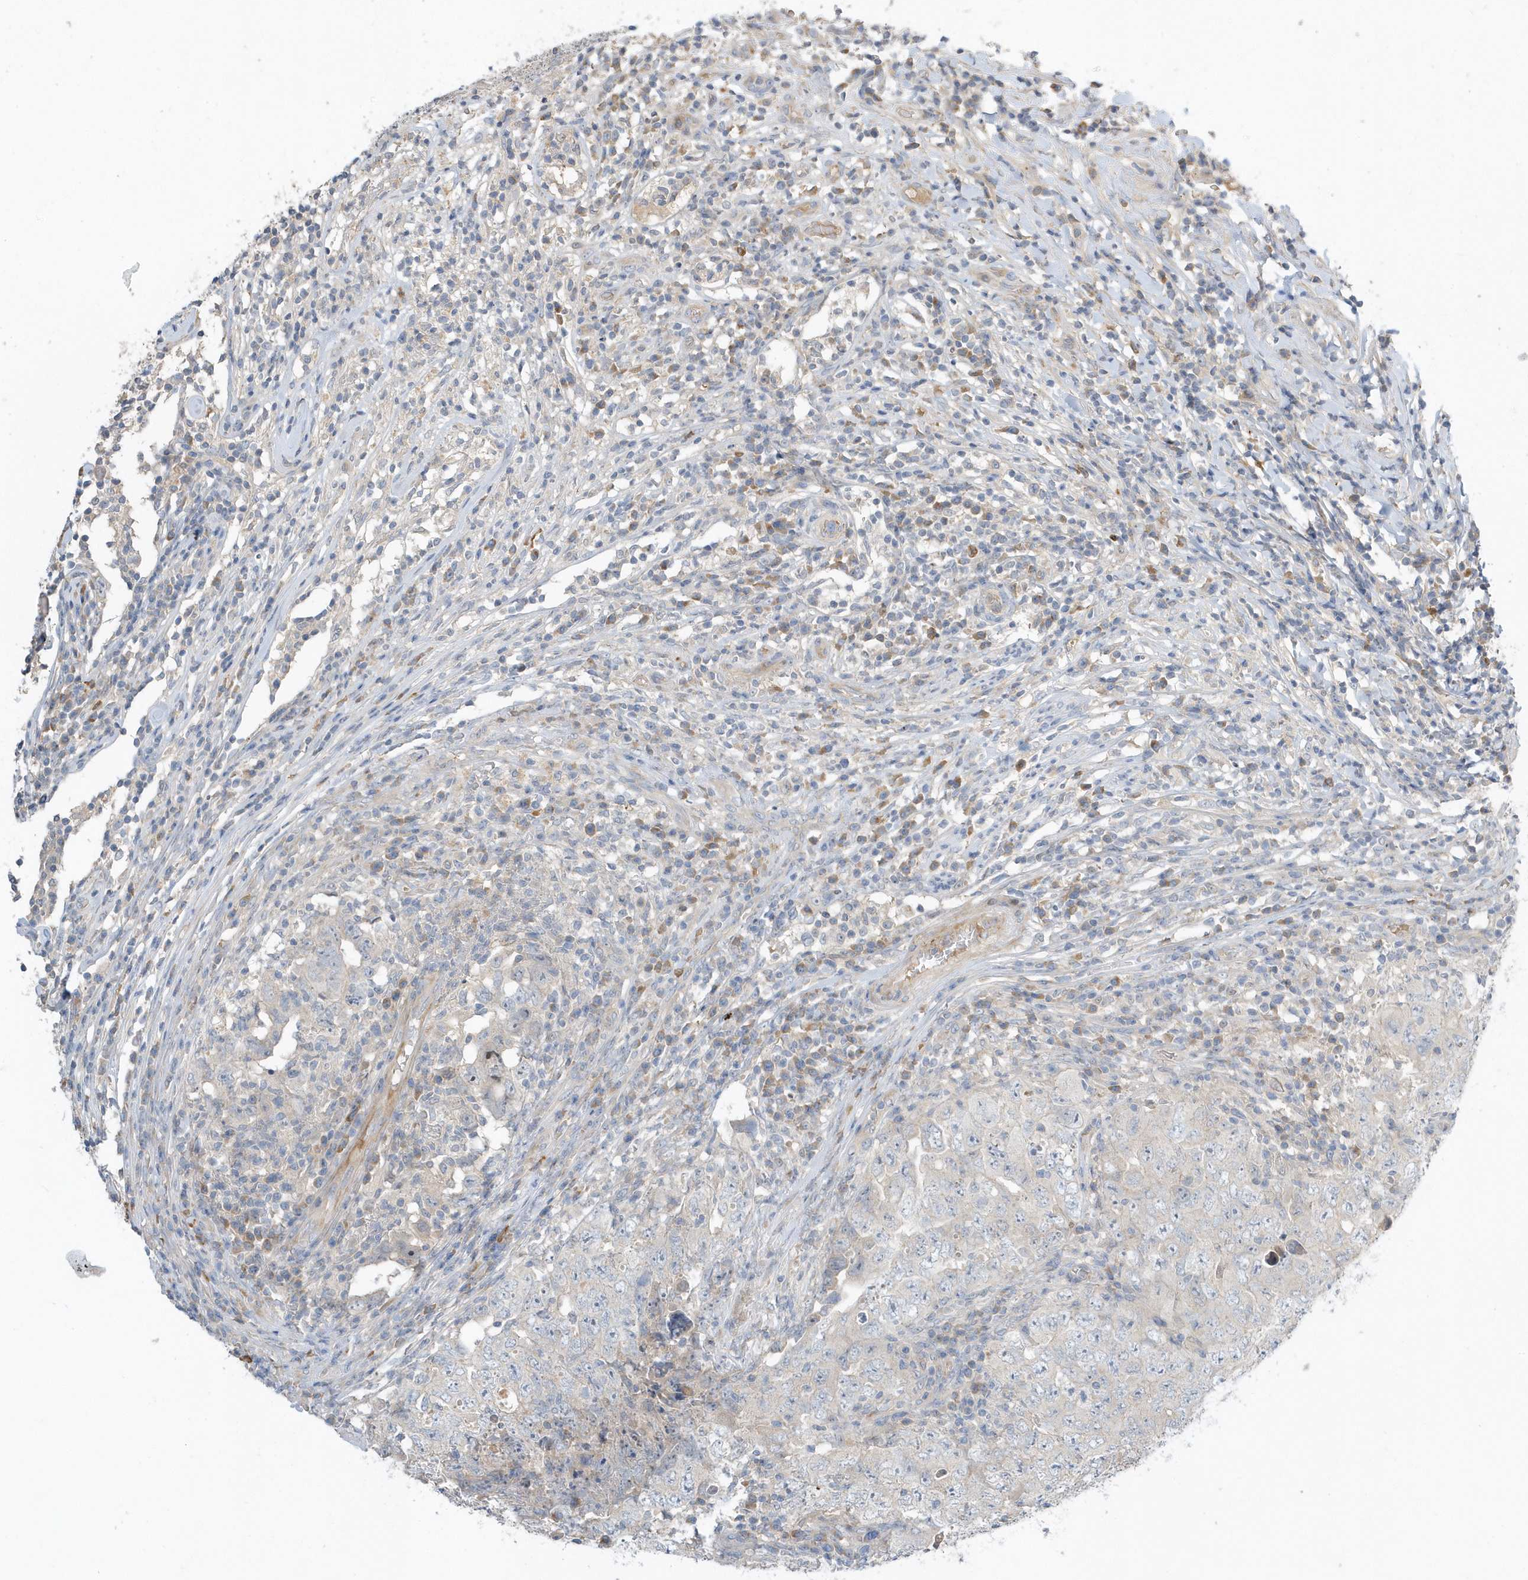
{"staining": {"intensity": "negative", "quantity": "none", "location": "none"}, "tissue": "testis cancer", "cell_type": "Tumor cells", "image_type": "cancer", "snomed": [{"axis": "morphology", "description": "Carcinoma, Embryonal, NOS"}, {"axis": "topography", "description": "Testis"}], "caption": "The histopathology image shows no significant positivity in tumor cells of embryonal carcinoma (testis).", "gene": "USP53", "patient": {"sex": "male", "age": 26}}